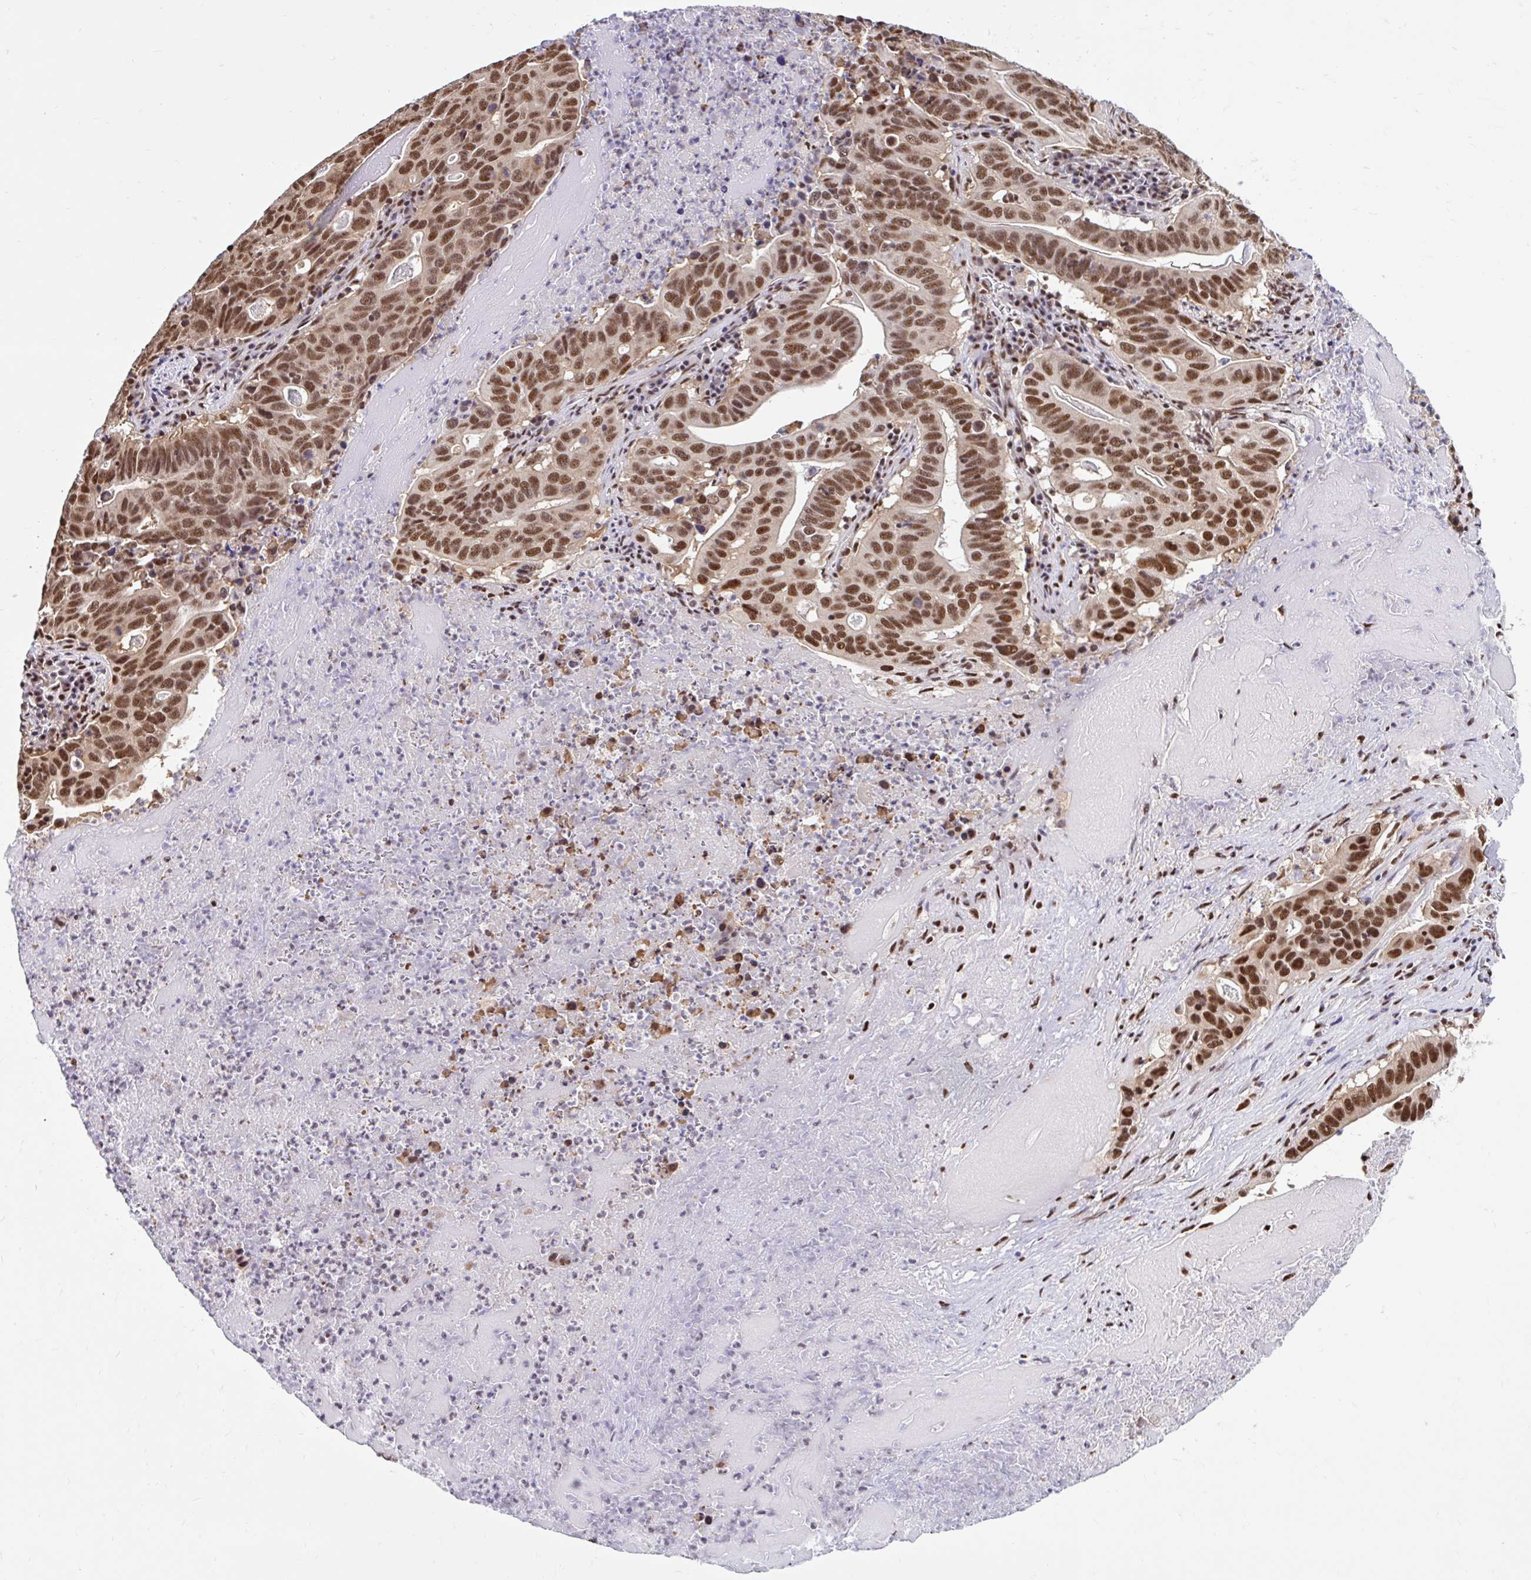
{"staining": {"intensity": "strong", "quantity": ">75%", "location": "nuclear"}, "tissue": "lung cancer", "cell_type": "Tumor cells", "image_type": "cancer", "snomed": [{"axis": "morphology", "description": "Adenocarcinoma, NOS"}, {"axis": "topography", "description": "Lung"}], "caption": "Immunohistochemistry image of lung cancer stained for a protein (brown), which demonstrates high levels of strong nuclear staining in approximately >75% of tumor cells.", "gene": "ABCA9", "patient": {"sex": "female", "age": 60}}